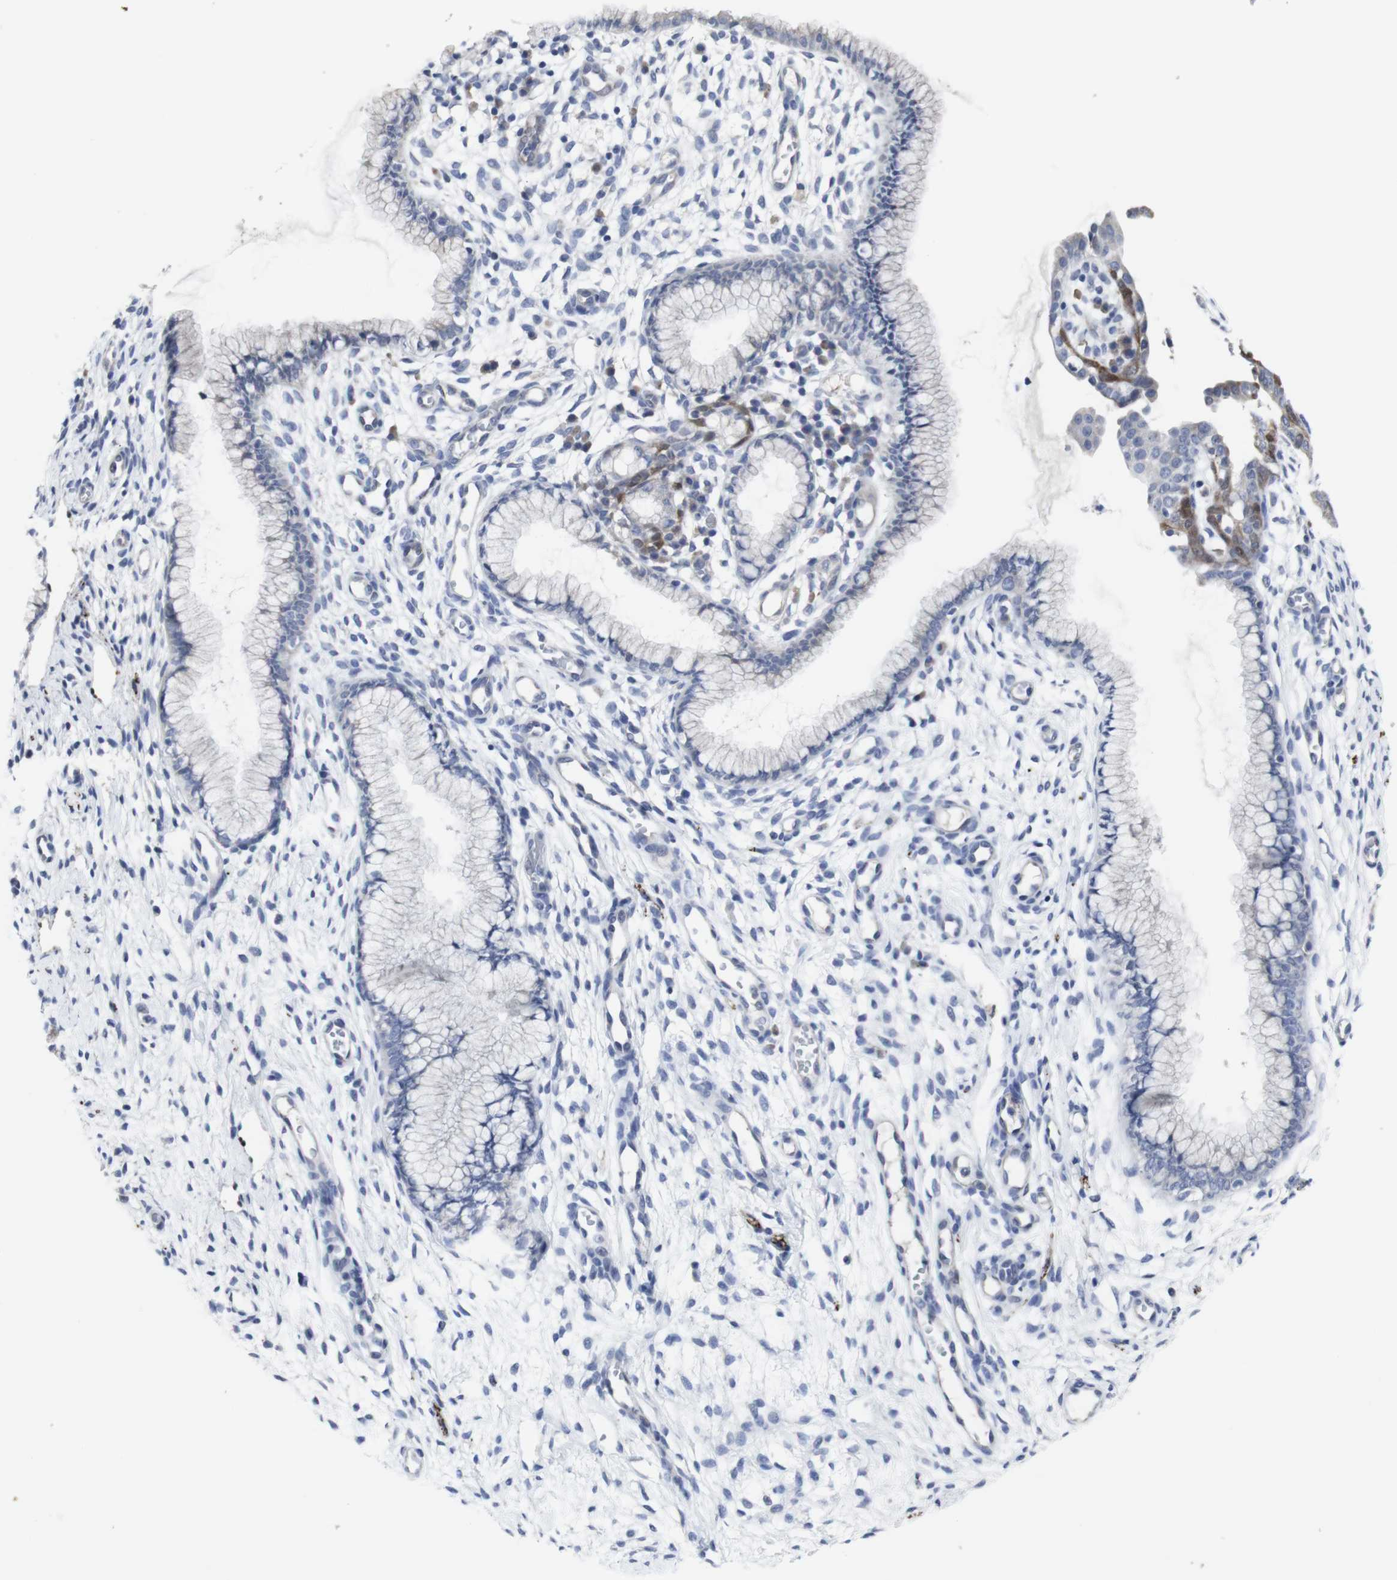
{"staining": {"intensity": "negative", "quantity": "none", "location": "none"}, "tissue": "cervix", "cell_type": "Glandular cells", "image_type": "normal", "snomed": [{"axis": "morphology", "description": "Normal tissue, NOS"}, {"axis": "topography", "description": "Cervix"}], "caption": "This micrograph is of benign cervix stained with immunohistochemistry (IHC) to label a protein in brown with the nuclei are counter-stained blue. There is no staining in glandular cells.", "gene": "SNCG", "patient": {"sex": "female", "age": 65}}